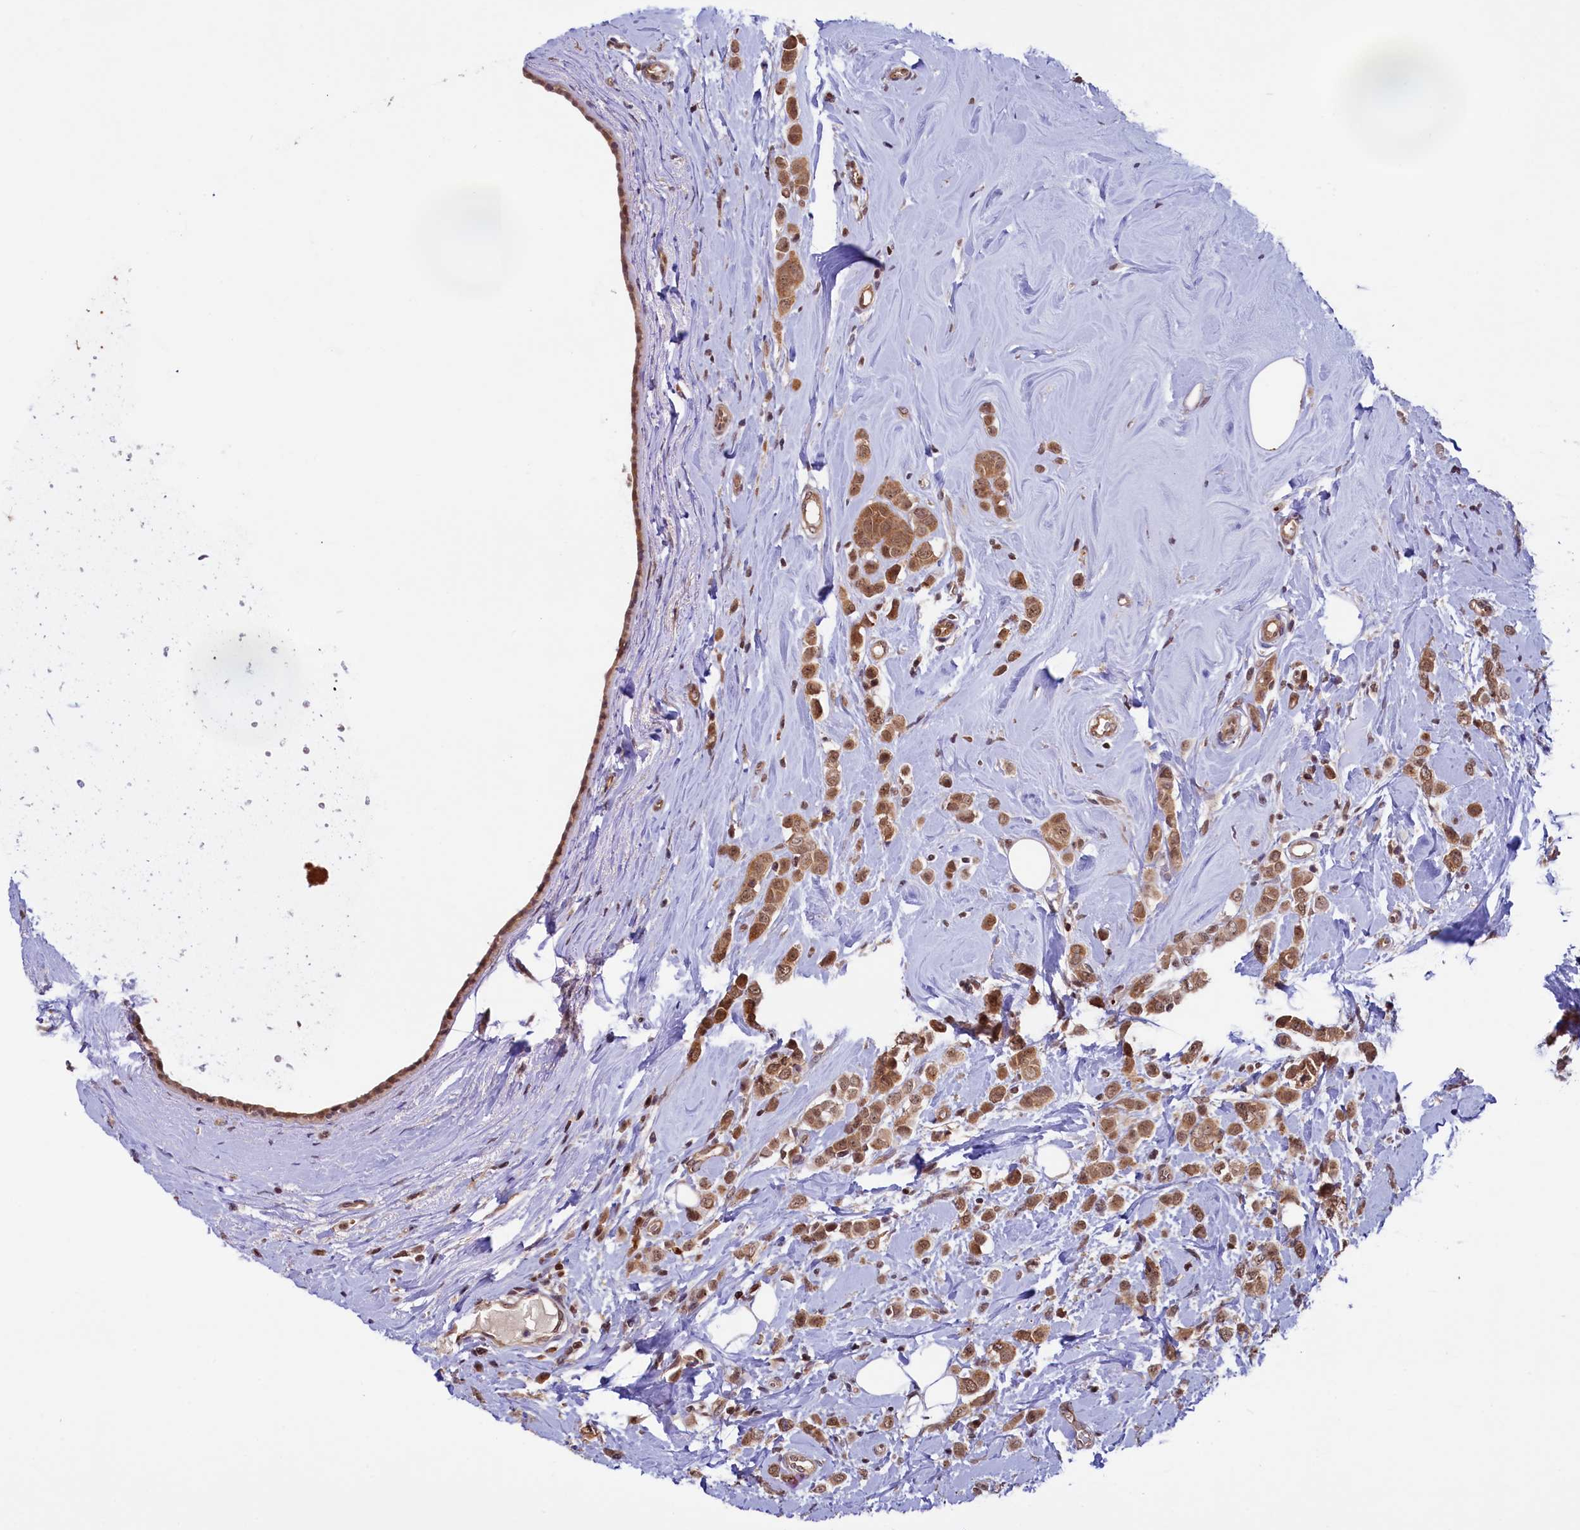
{"staining": {"intensity": "moderate", "quantity": ">75%", "location": "cytoplasmic/membranous,nuclear"}, "tissue": "breast cancer", "cell_type": "Tumor cells", "image_type": "cancer", "snomed": [{"axis": "morphology", "description": "Lobular carcinoma"}, {"axis": "topography", "description": "Breast"}], "caption": "Tumor cells demonstrate medium levels of moderate cytoplasmic/membranous and nuclear staining in about >75% of cells in breast lobular carcinoma. The staining is performed using DAB (3,3'-diaminobenzidine) brown chromogen to label protein expression. The nuclei are counter-stained blue using hematoxylin.", "gene": "SLC7A6OS", "patient": {"sex": "female", "age": 47}}